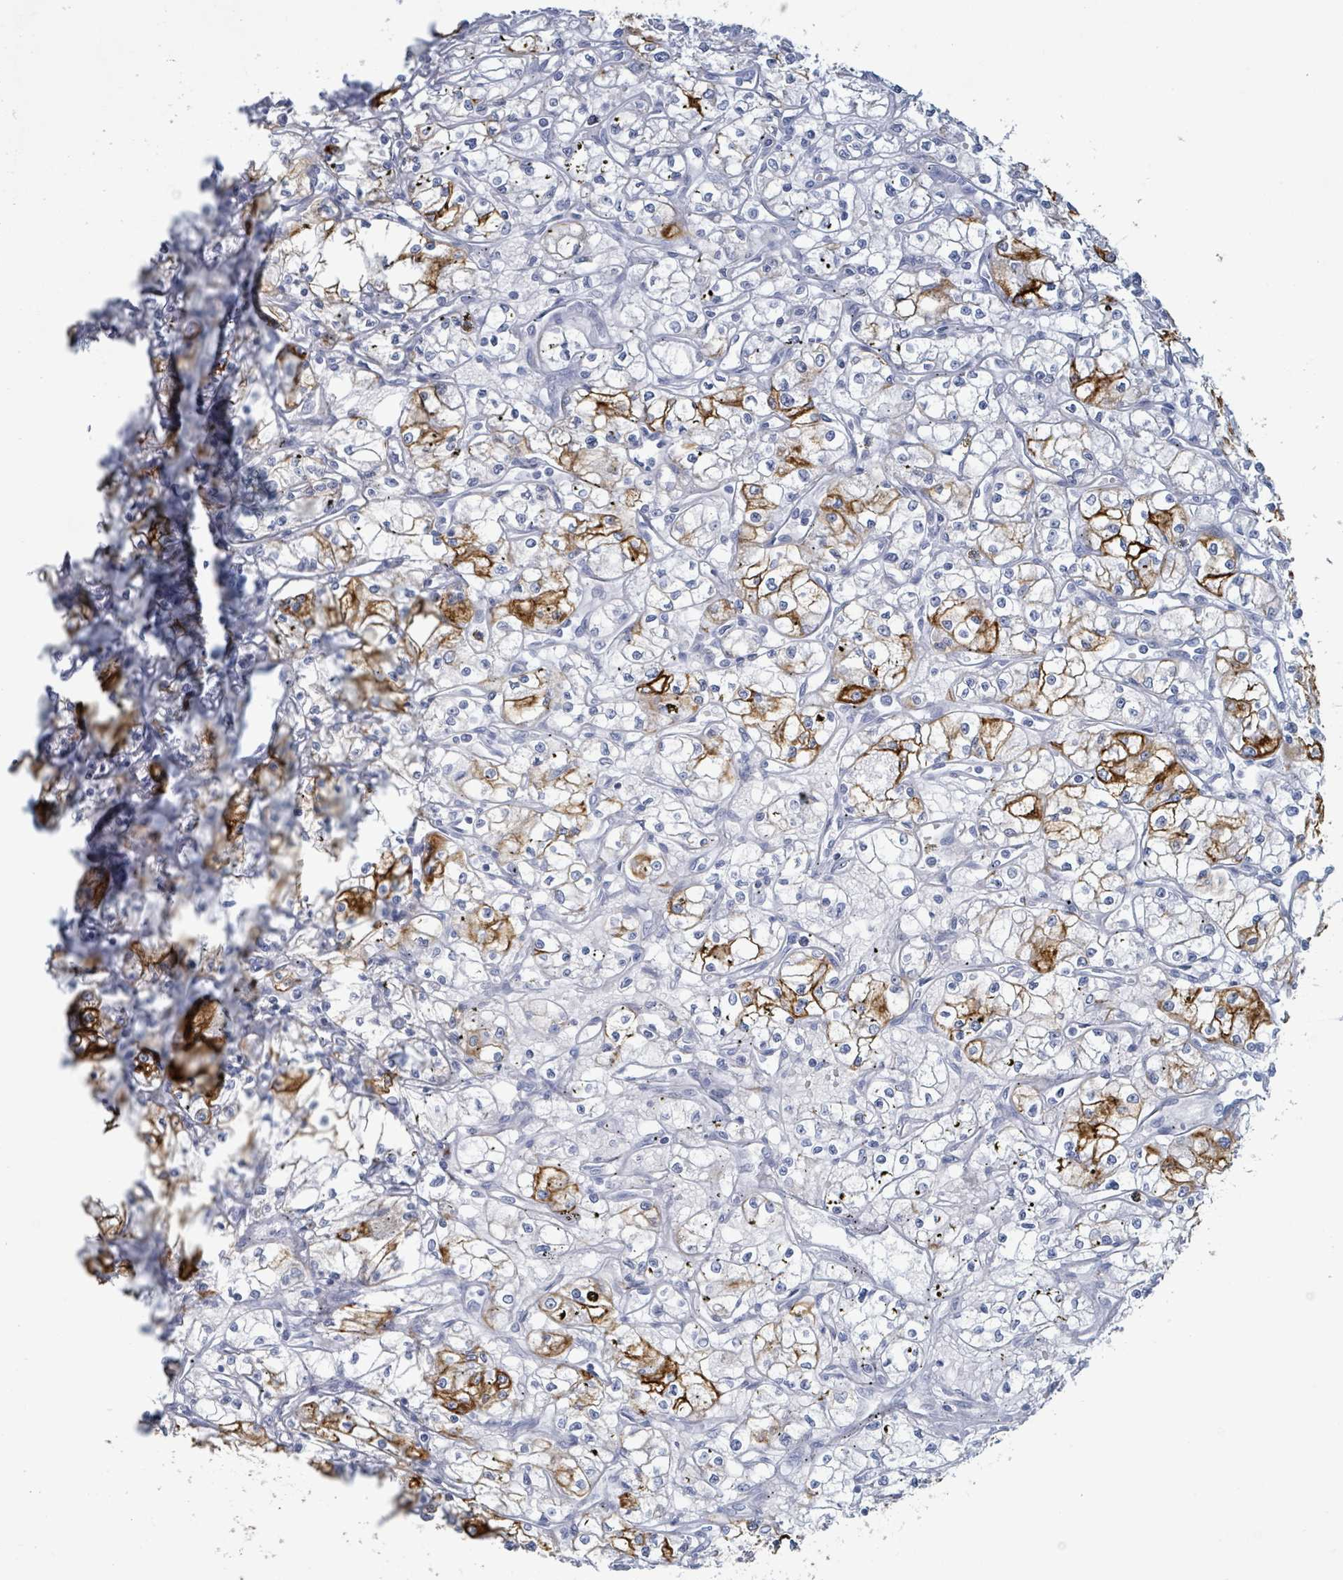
{"staining": {"intensity": "strong", "quantity": "<25%", "location": "cytoplasmic/membranous"}, "tissue": "renal cancer", "cell_type": "Tumor cells", "image_type": "cancer", "snomed": [{"axis": "morphology", "description": "Adenocarcinoma, NOS"}, {"axis": "topography", "description": "Kidney"}], "caption": "Protein expression analysis of human renal cancer reveals strong cytoplasmic/membranous staining in approximately <25% of tumor cells.", "gene": "KRT8", "patient": {"sex": "male", "age": 59}}